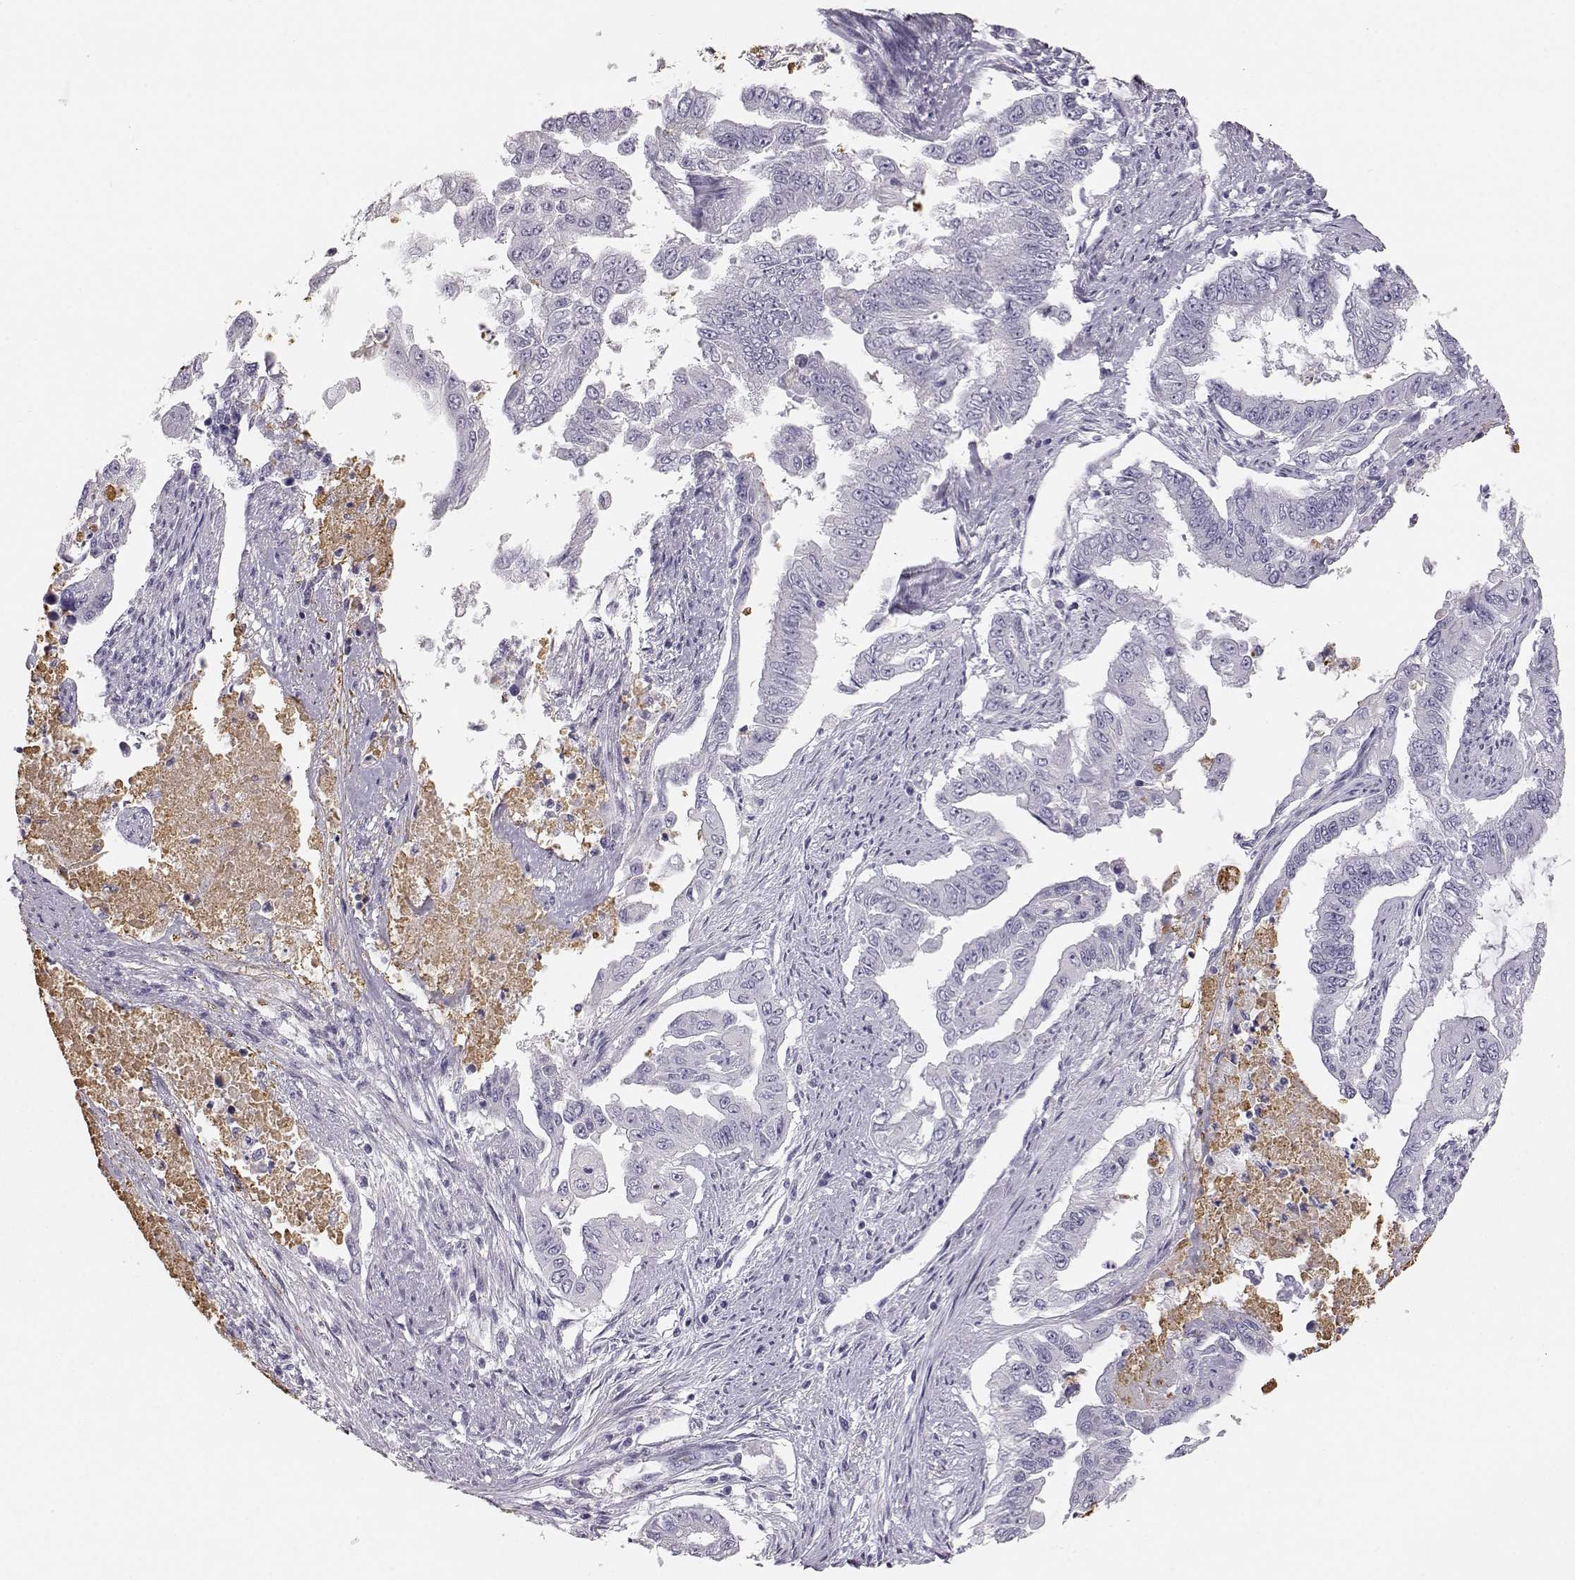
{"staining": {"intensity": "negative", "quantity": "none", "location": "none"}, "tissue": "endometrial cancer", "cell_type": "Tumor cells", "image_type": "cancer", "snomed": [{"axis": "morphology", "description": "Adenocarcinoma, NOS"}, {"axis": "topography", "description": "Uterus"}], "caption": "DAB immunohistochemical staining of human endometrial cancer demonstrates no significant staining in tumor cells. (Brightfield microscopy of DAB immunohistochemistry at high magnification).", "gene": "KRTAP16-1", "patient": {"sex": "female", "age": 59}}